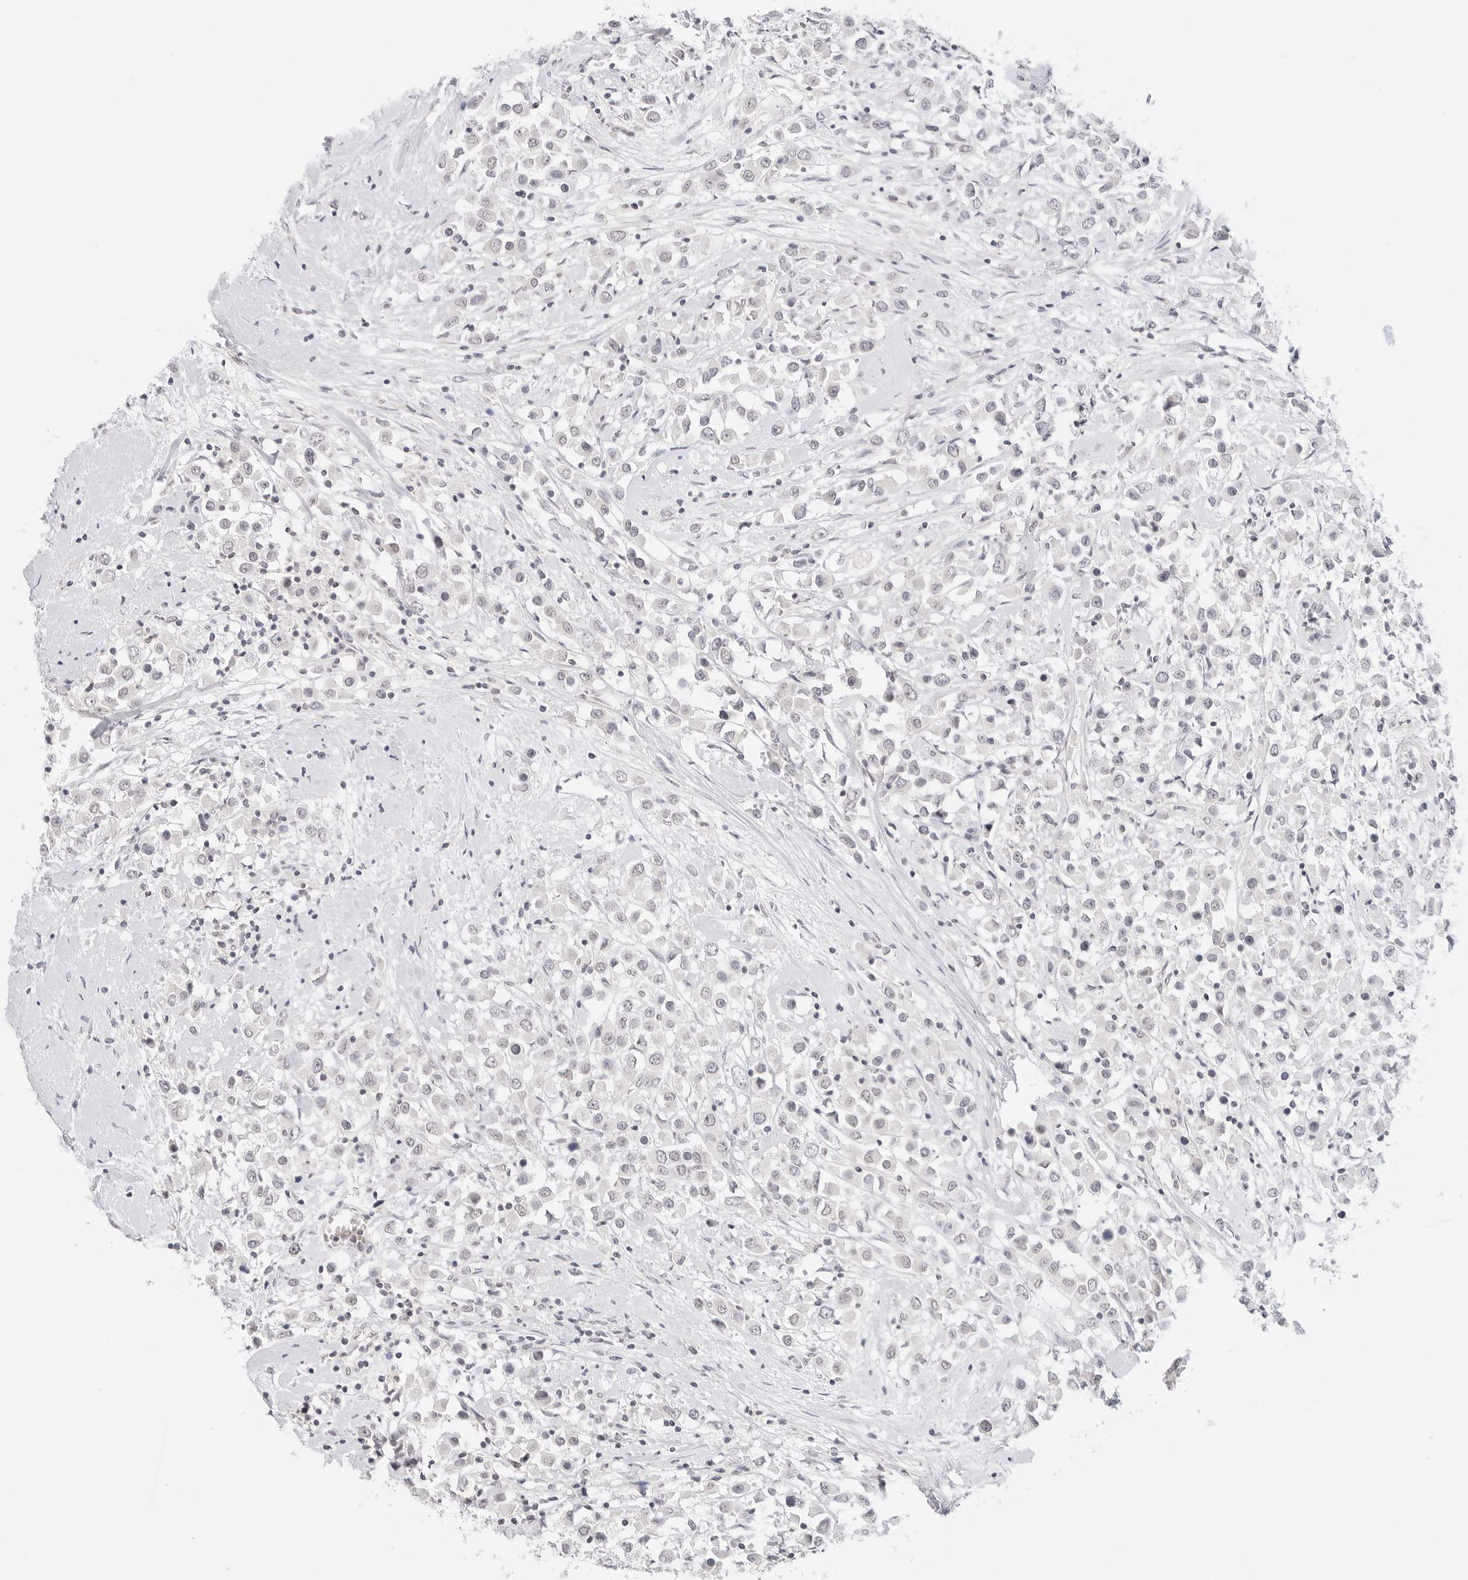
{"staining": {"intensity": "negative", "quantity": "none", "location": "none"}, "tissue": "breast cancer", "cell_type": "Tumor cells", "image_type": "cancer", "snomed": [{"axis": "morphology", "description": "Duct carcinoma"}, {"axis": "topography", "description": "Breast"}], "caption": "A histopathology image of breast cancer stained for a protein reveals no brown staining in tumor cells.", "gene": "GPR34", "patient": {"sex": "female", "age": 61}}